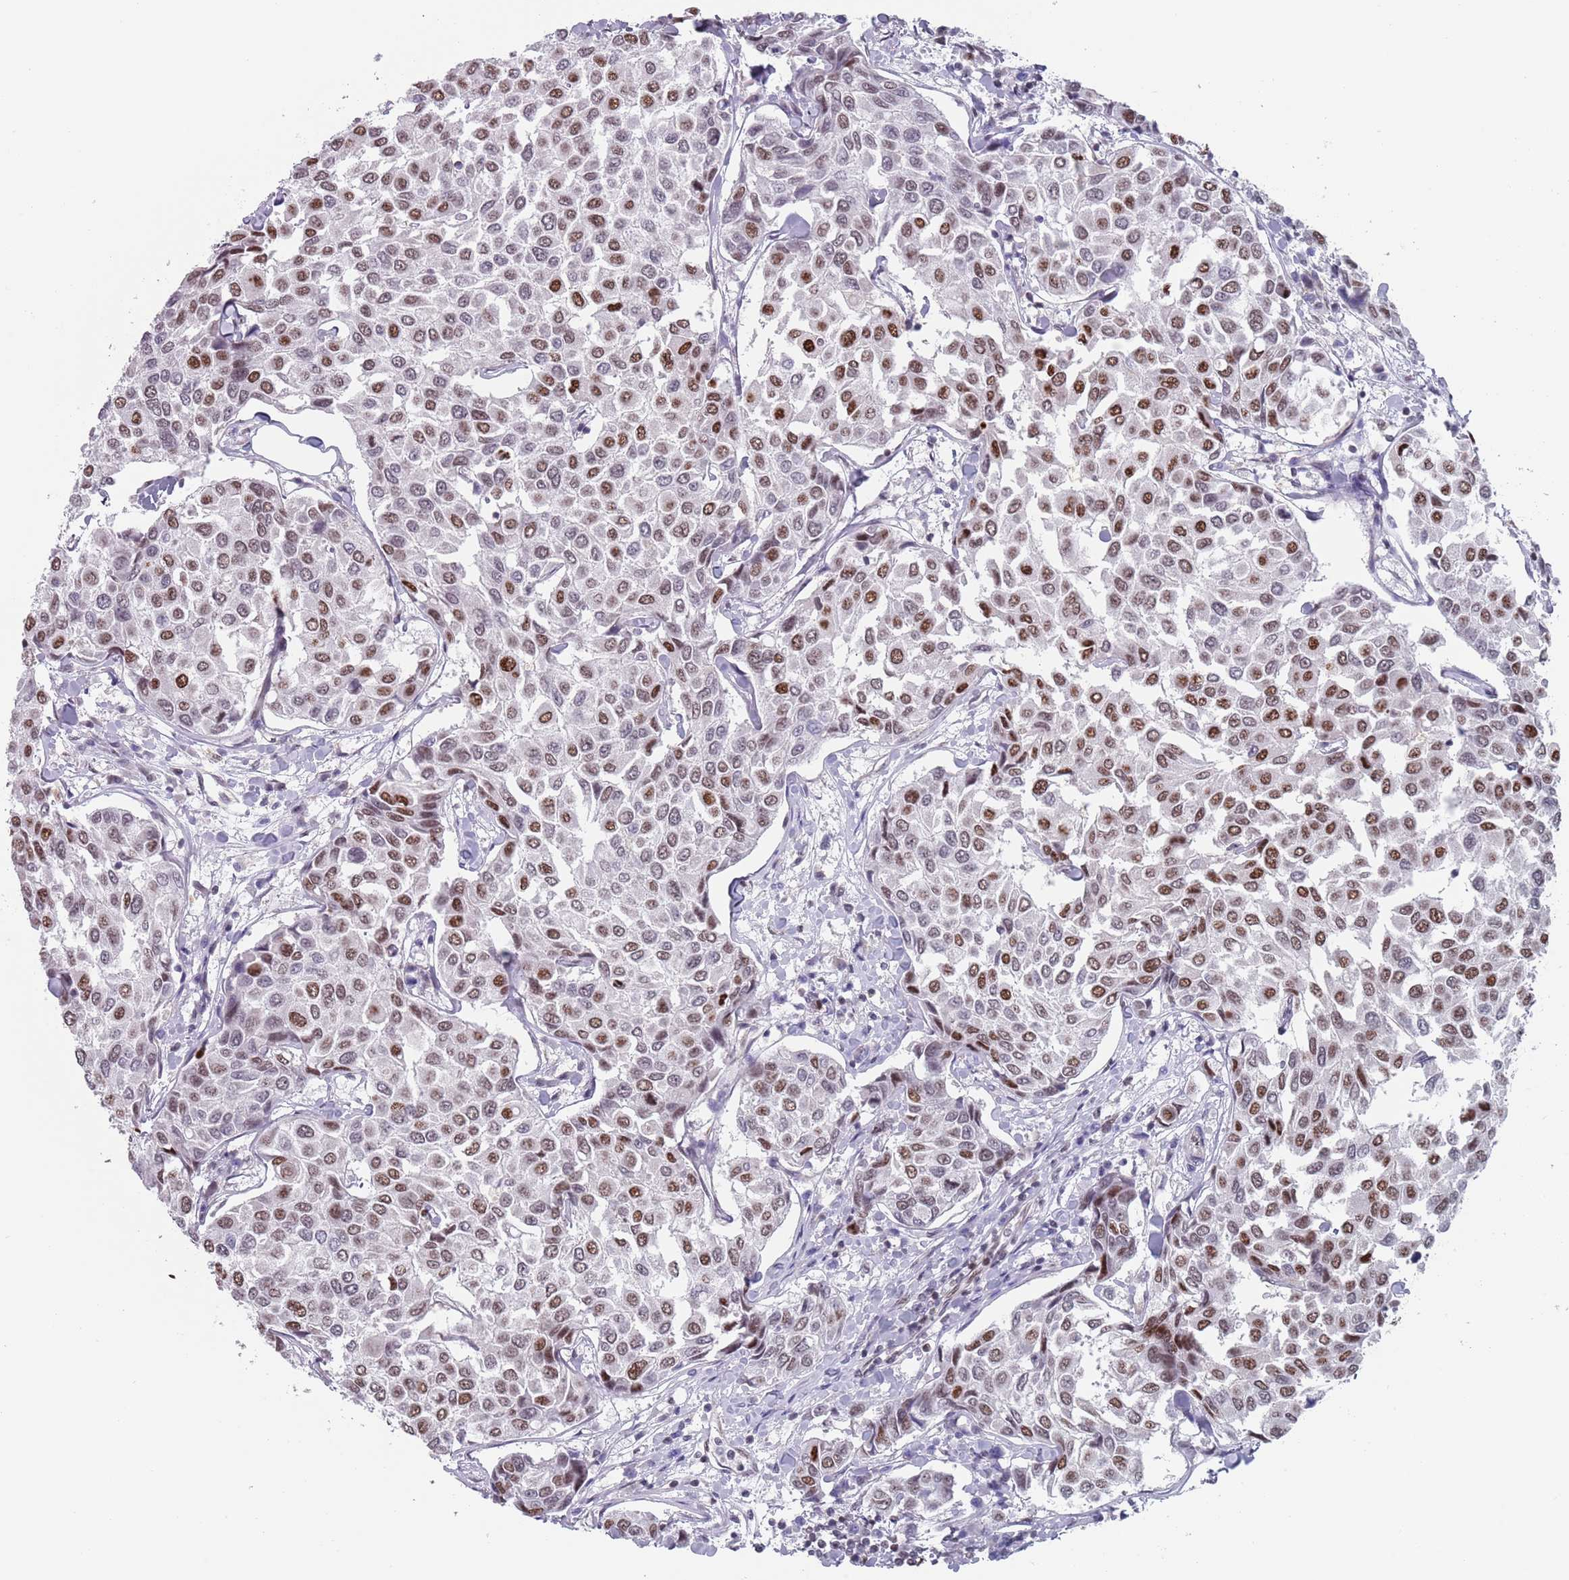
{"staining": {"intensity": "moderate", "quantity": ">75%", "location": "nuclear"}, "tissue": "breast cancer", "cell_type": "Tumor cells", "image_type": "cancer", "snomed": [{"axis": "morphology", "description": "Duct carcinoma"}, {"axis": "topography", "description": "Breast"}], "caption": "Protein staining of breast invasive ductal carcinoma tissue displays moderate nuclear expression in approximately >75% of tumor cells.", "gene": "MFSD12", "patient": {"sex": "female", "age": 55}}